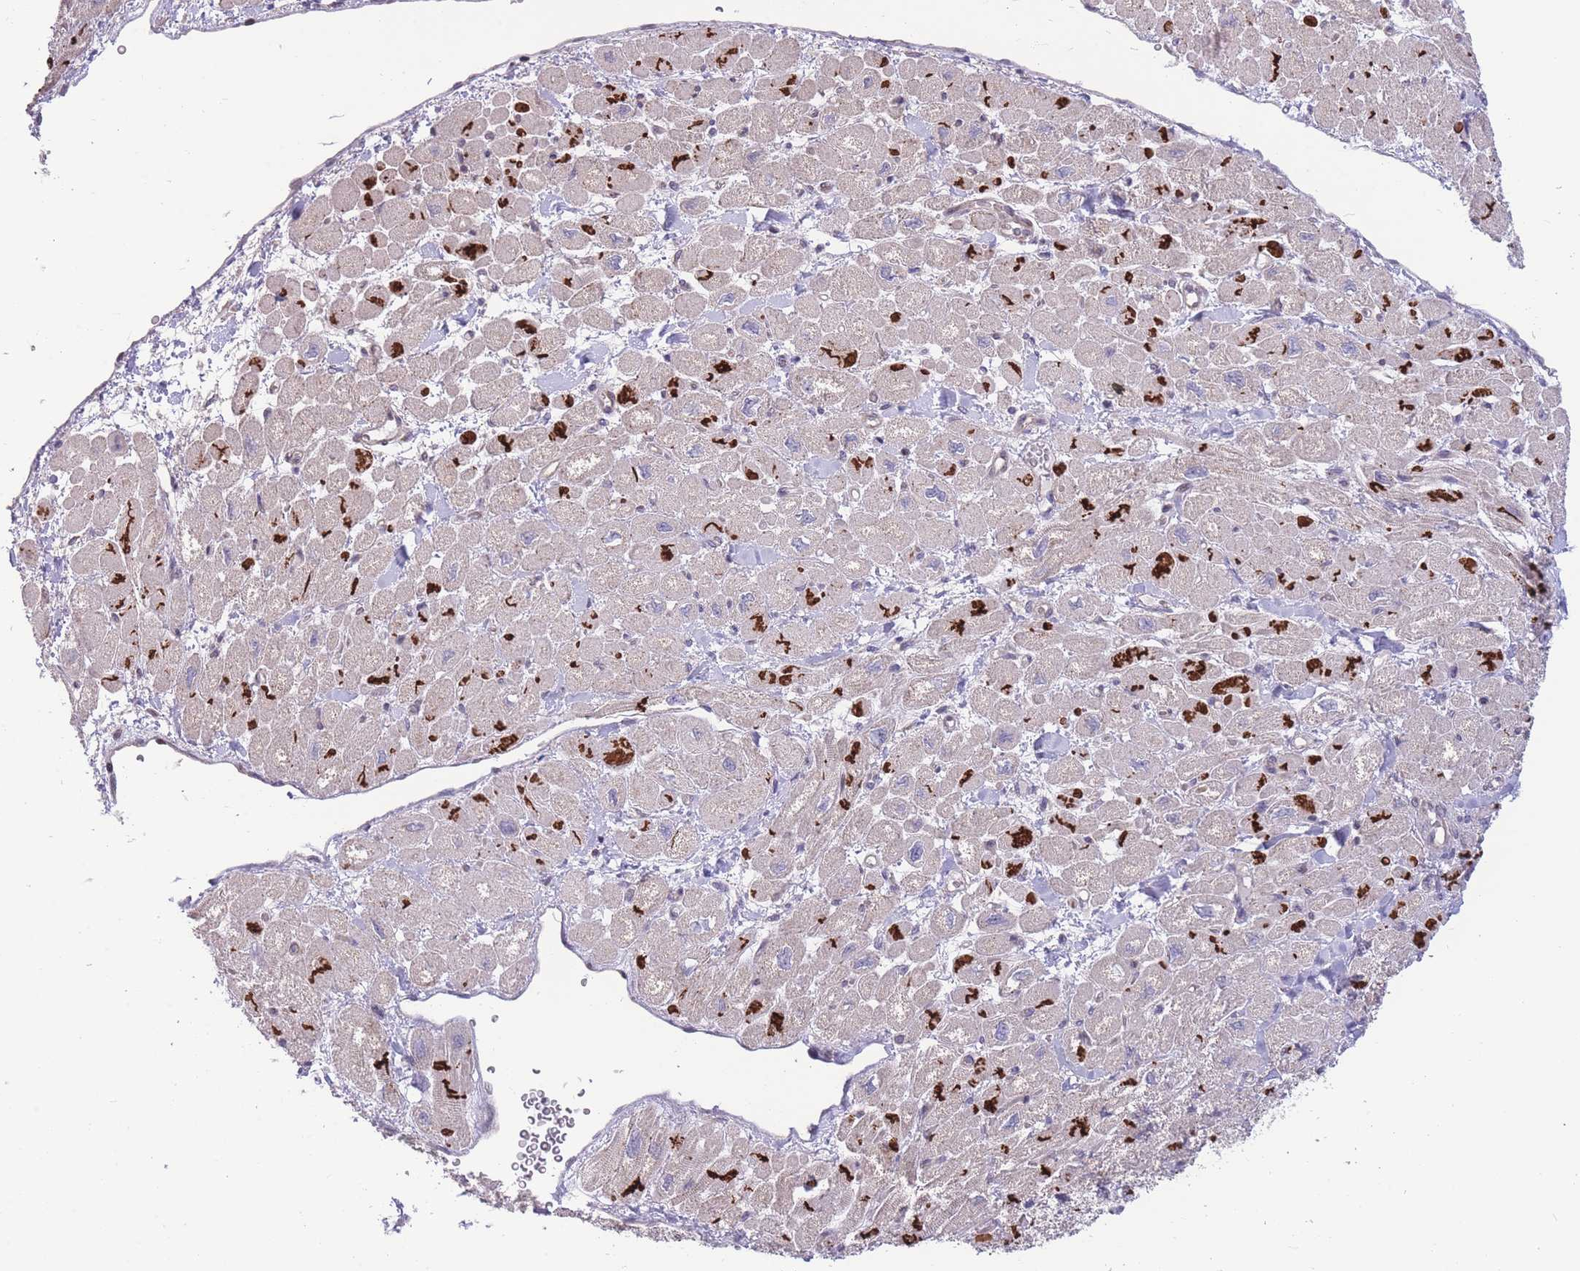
{"staining": {"intensity": "strong", "quantity": "25%-75%", "location": "cytoplasmic/membranous"}, "tissue": "heart muscle", "cell_type": "Cardiomyocytes", "image_type": "normal", "snomed": [{"axis": "morphology", "description": "Normal tissue, NOS"}, {"axis": "topography", "description": "Heart"}], "caption": "High-magnification brightfield microscopy of benign heart muscle stained with DAB (3,3'-diaminobenzidine) (brown) and counterstained with hematoxylin (blue). cardiomyocytes exhibit strong cytoplasmic/membranous staining is identified in about25%-75% of cells. Immunohistochemistry (ihc) stains the protein in brown and the nuclei are stained blue.", "gene": "RIC8A", "patient": {"sex": "male", "age": 65}}